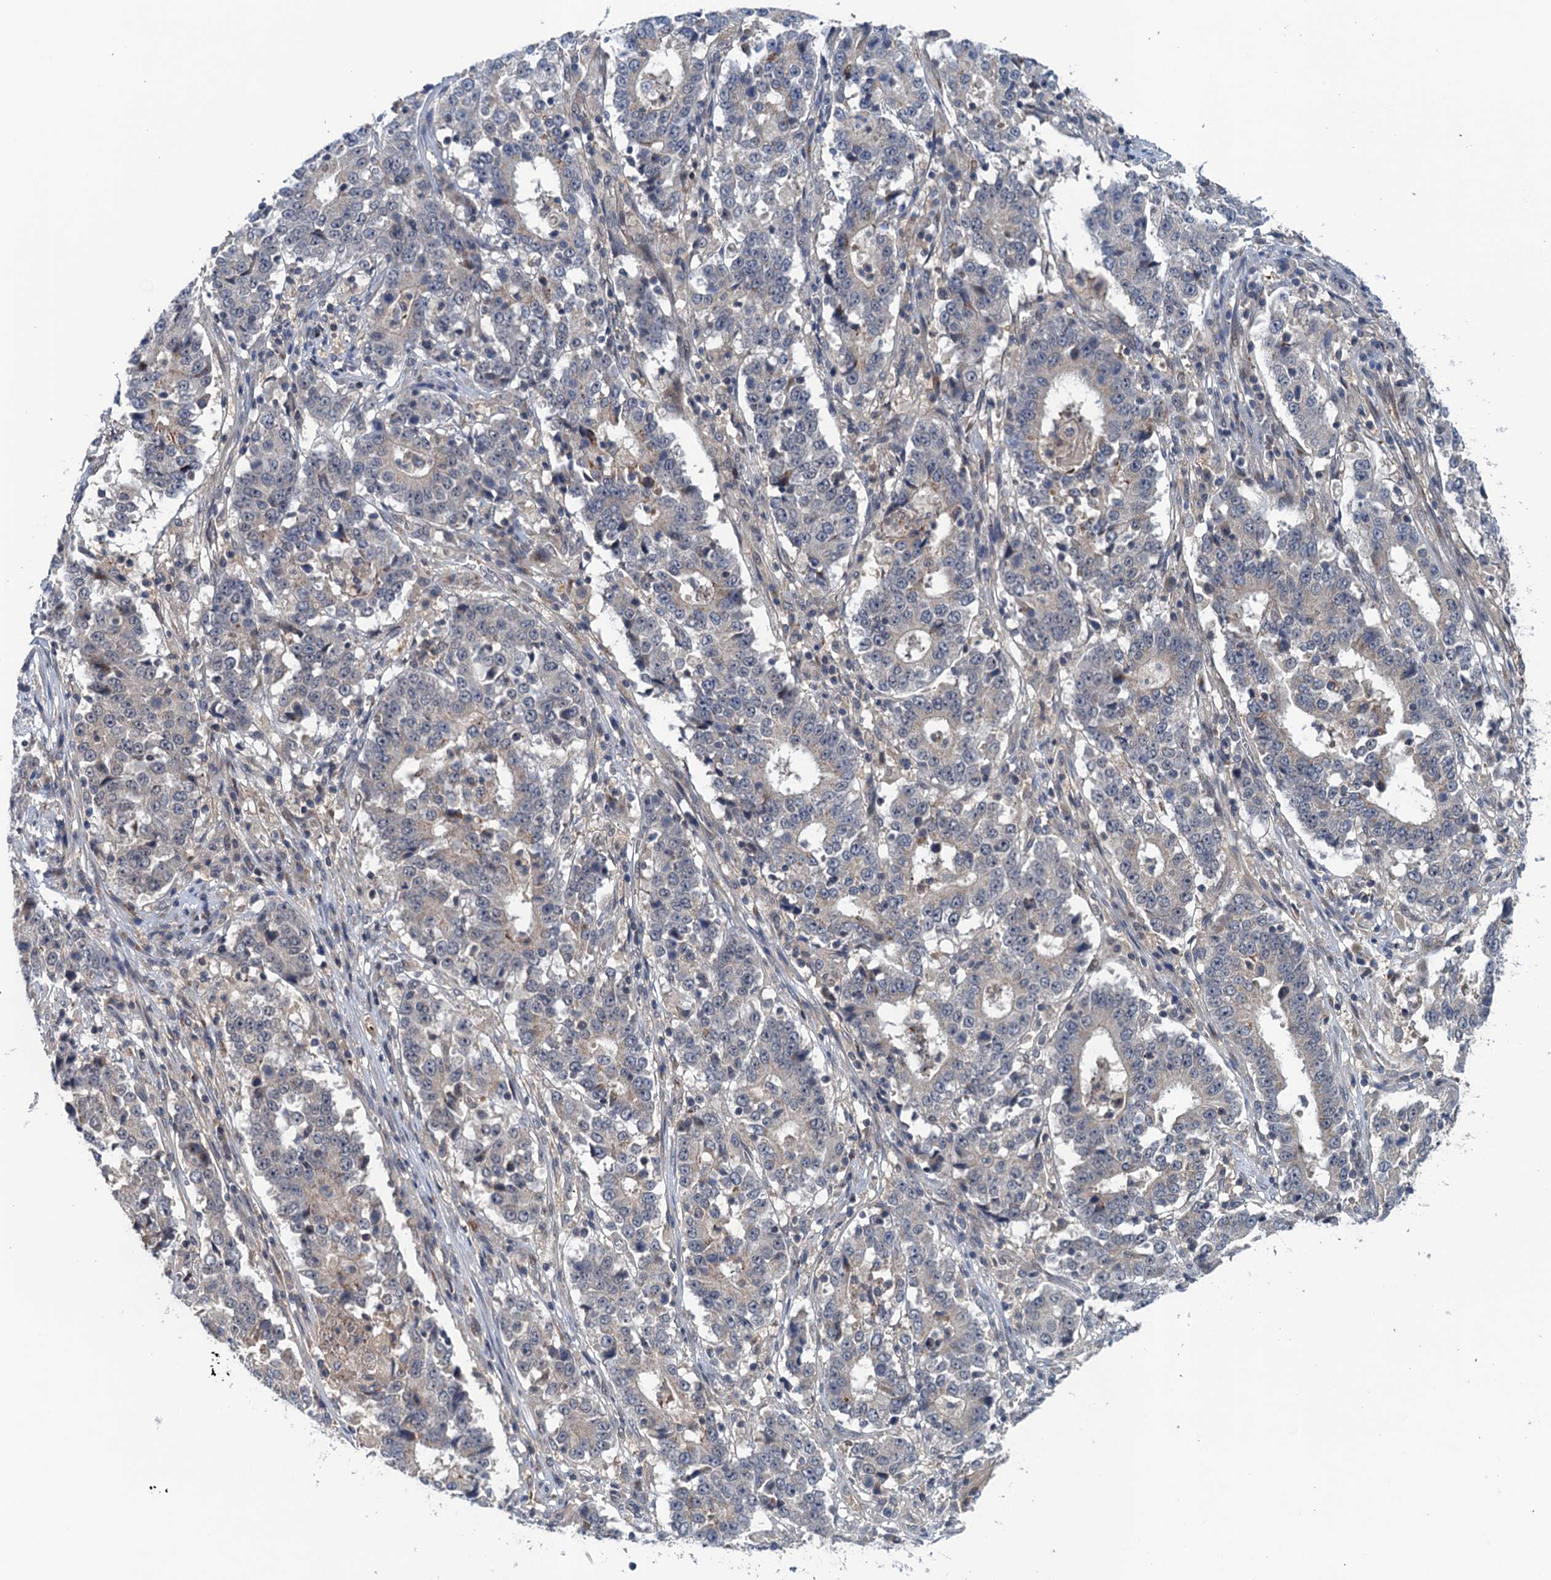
{"staining": {"intensity": "negative", "quantity": "none", "location": "none"}, "tissue": "stomach cancer", "cell_type": "Tumor cells", "image_type": "cancer", "snomed": [{"axis": "morphology", "description": "Adenocarcinoma, NOS"}, {"axis": "topography", "description": "Stomach"}], "caption": "DAB (3,3'-diaminobenzidine) immunohistochemical staining of human stomach cancer shows no significant expression in tumor cells.", "gene": "RNF165", "patient": {"sex": "male", "age": 59}}